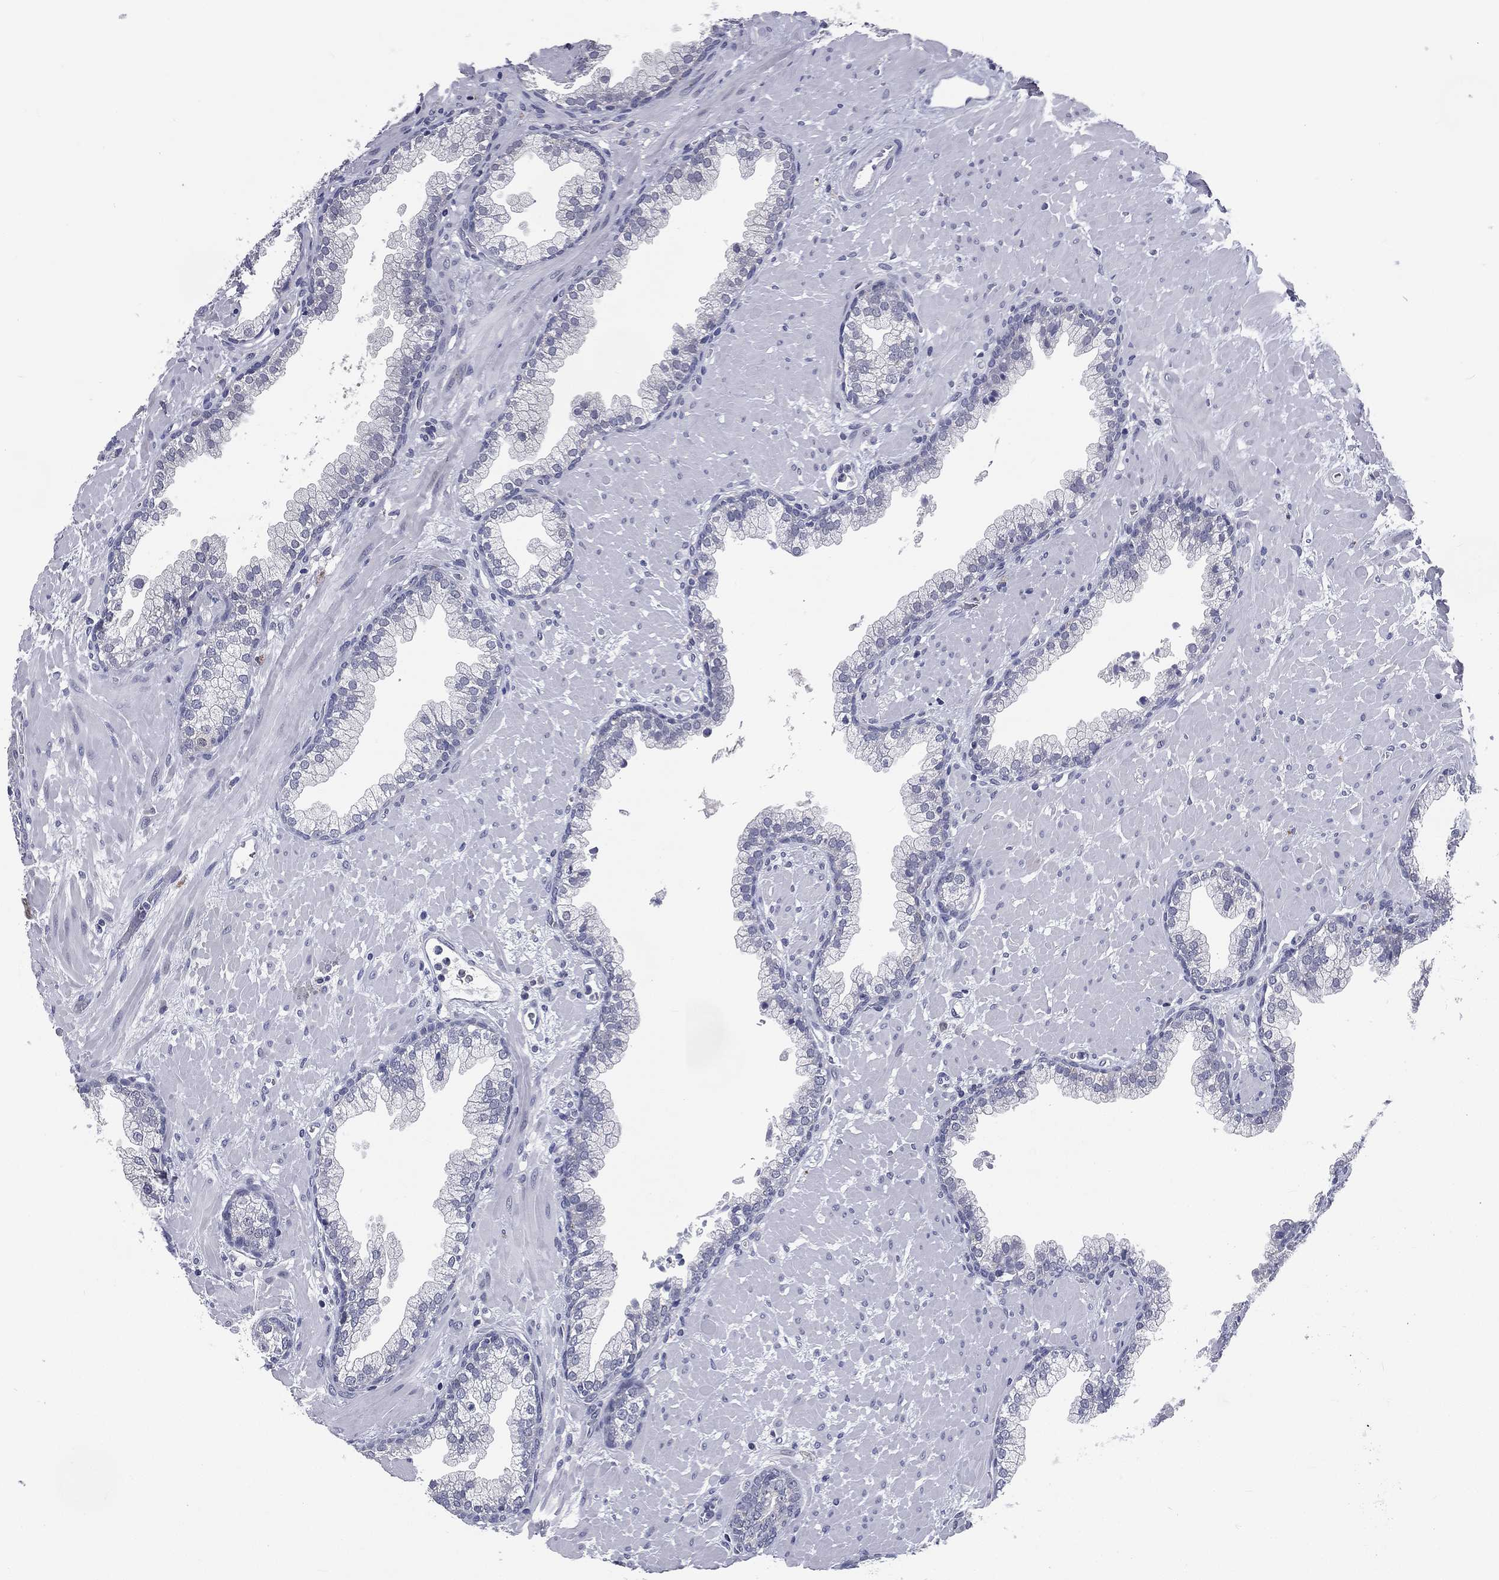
{"staining": {"intensity": "negative", "quantity": "none", "location": "none"}, "tissue": "prostate", "cell_type": "Glandular cells", "image_type": "normal", "snomed": [{"axis": "morphology", "description": "Normal tissue, NOS"}, {"axis": "topography", "description": "Prostate"}], "caption": "A histopathology image of prostate stained for a protein exhibits no brown staining in glandular cells.", "gene": "IFT27", "patient": {"sex": "male", "age": 63}}